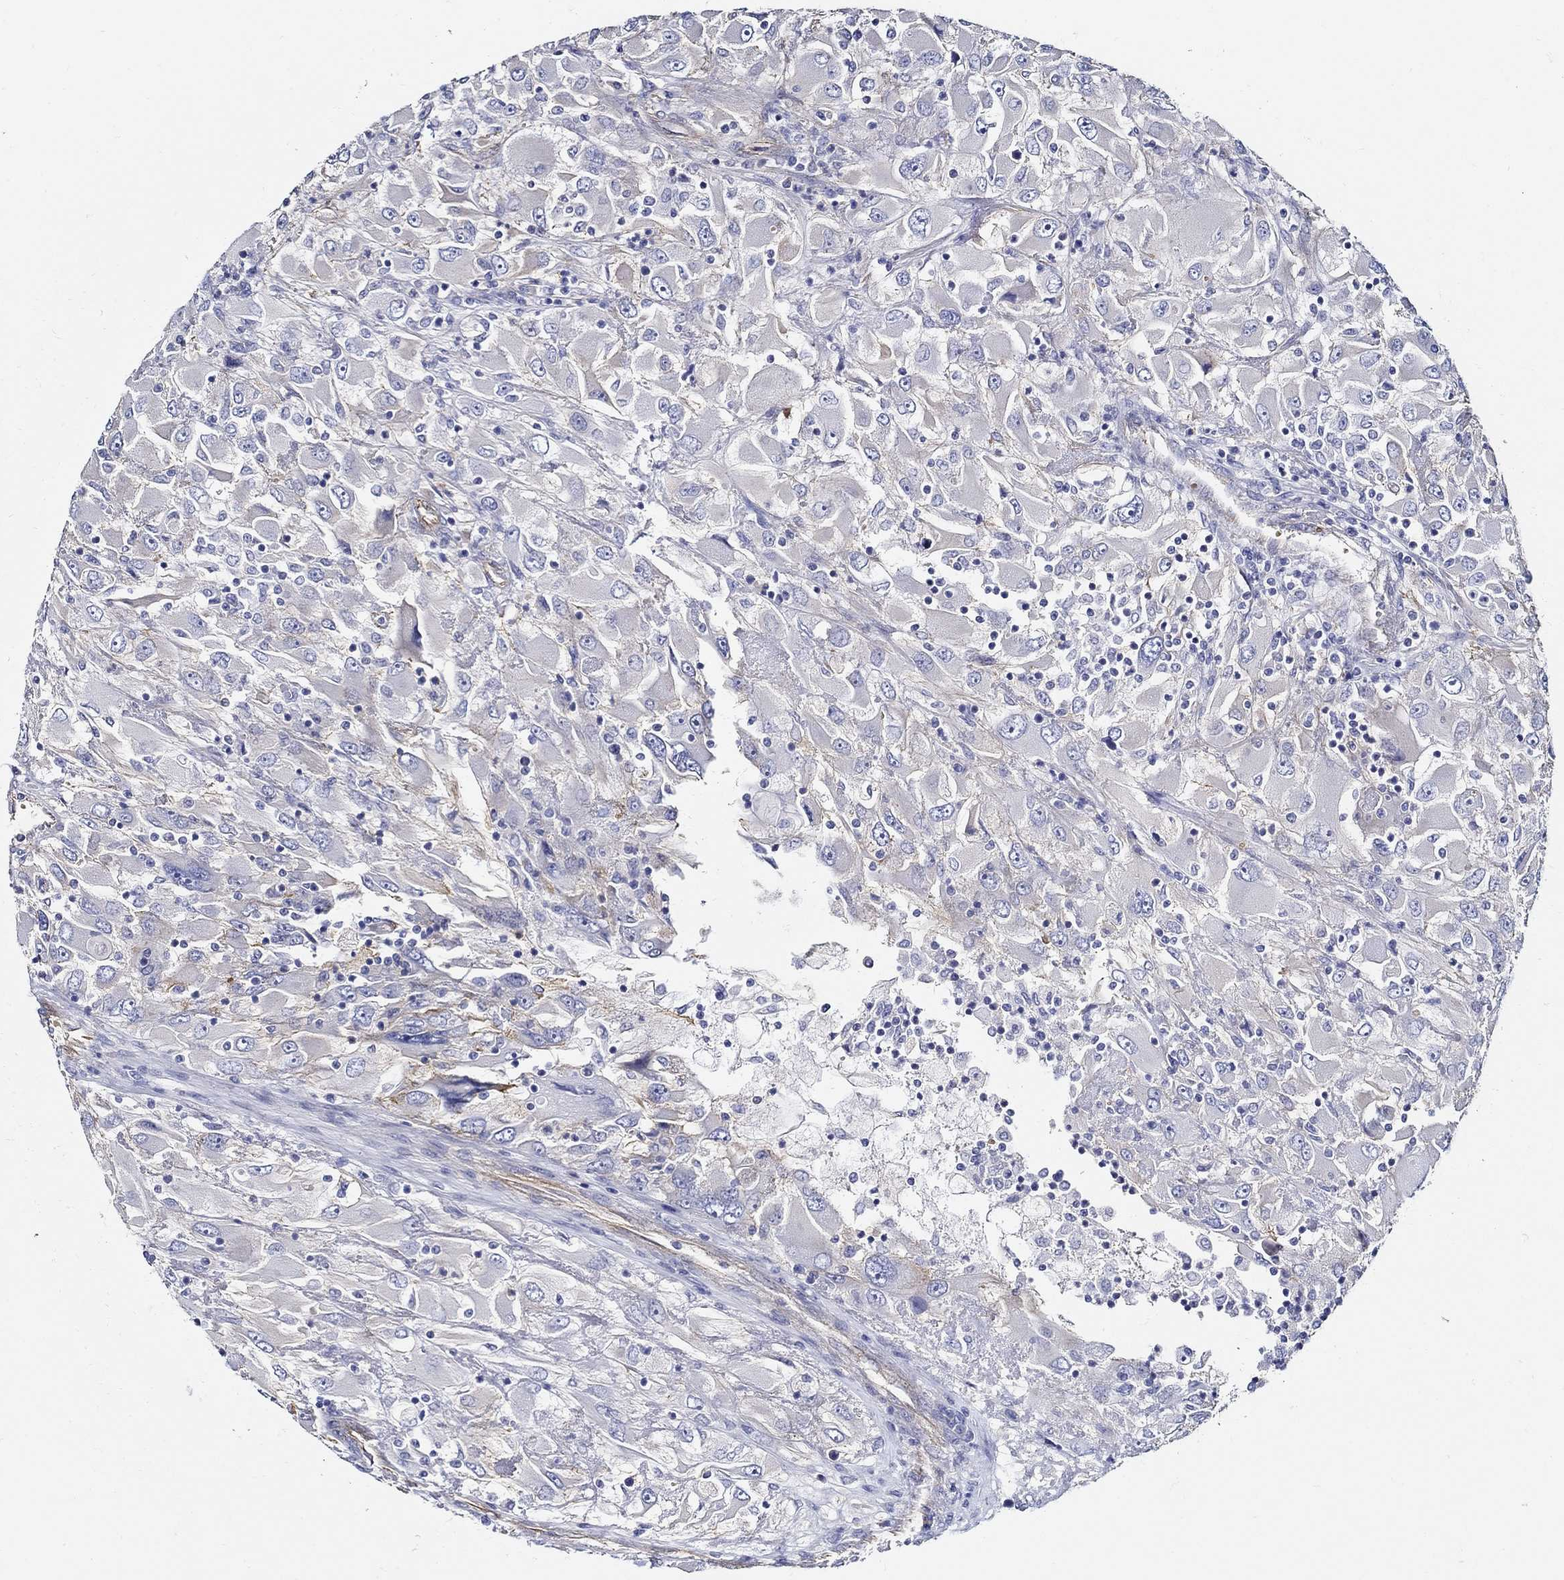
{"staining": {"intensity": "negative", "quantity": "none", "location": "none"}, "tissue": "renal cancer", "cell_type": "Tumor cells", "image_type": "cancer", "snomed": [{"axis": "morphology", "description": "Adenocarcinoma, NOS"}, {"axis": "topography", "description": "Kidney"}], "caption": "The image shows no significant positivity in tumor cells of renal cancer (adenocarcinoma). Nuclei are stained in blue.", "gene": "APBB3", "patient": {"sex": "female", "age": 52}}